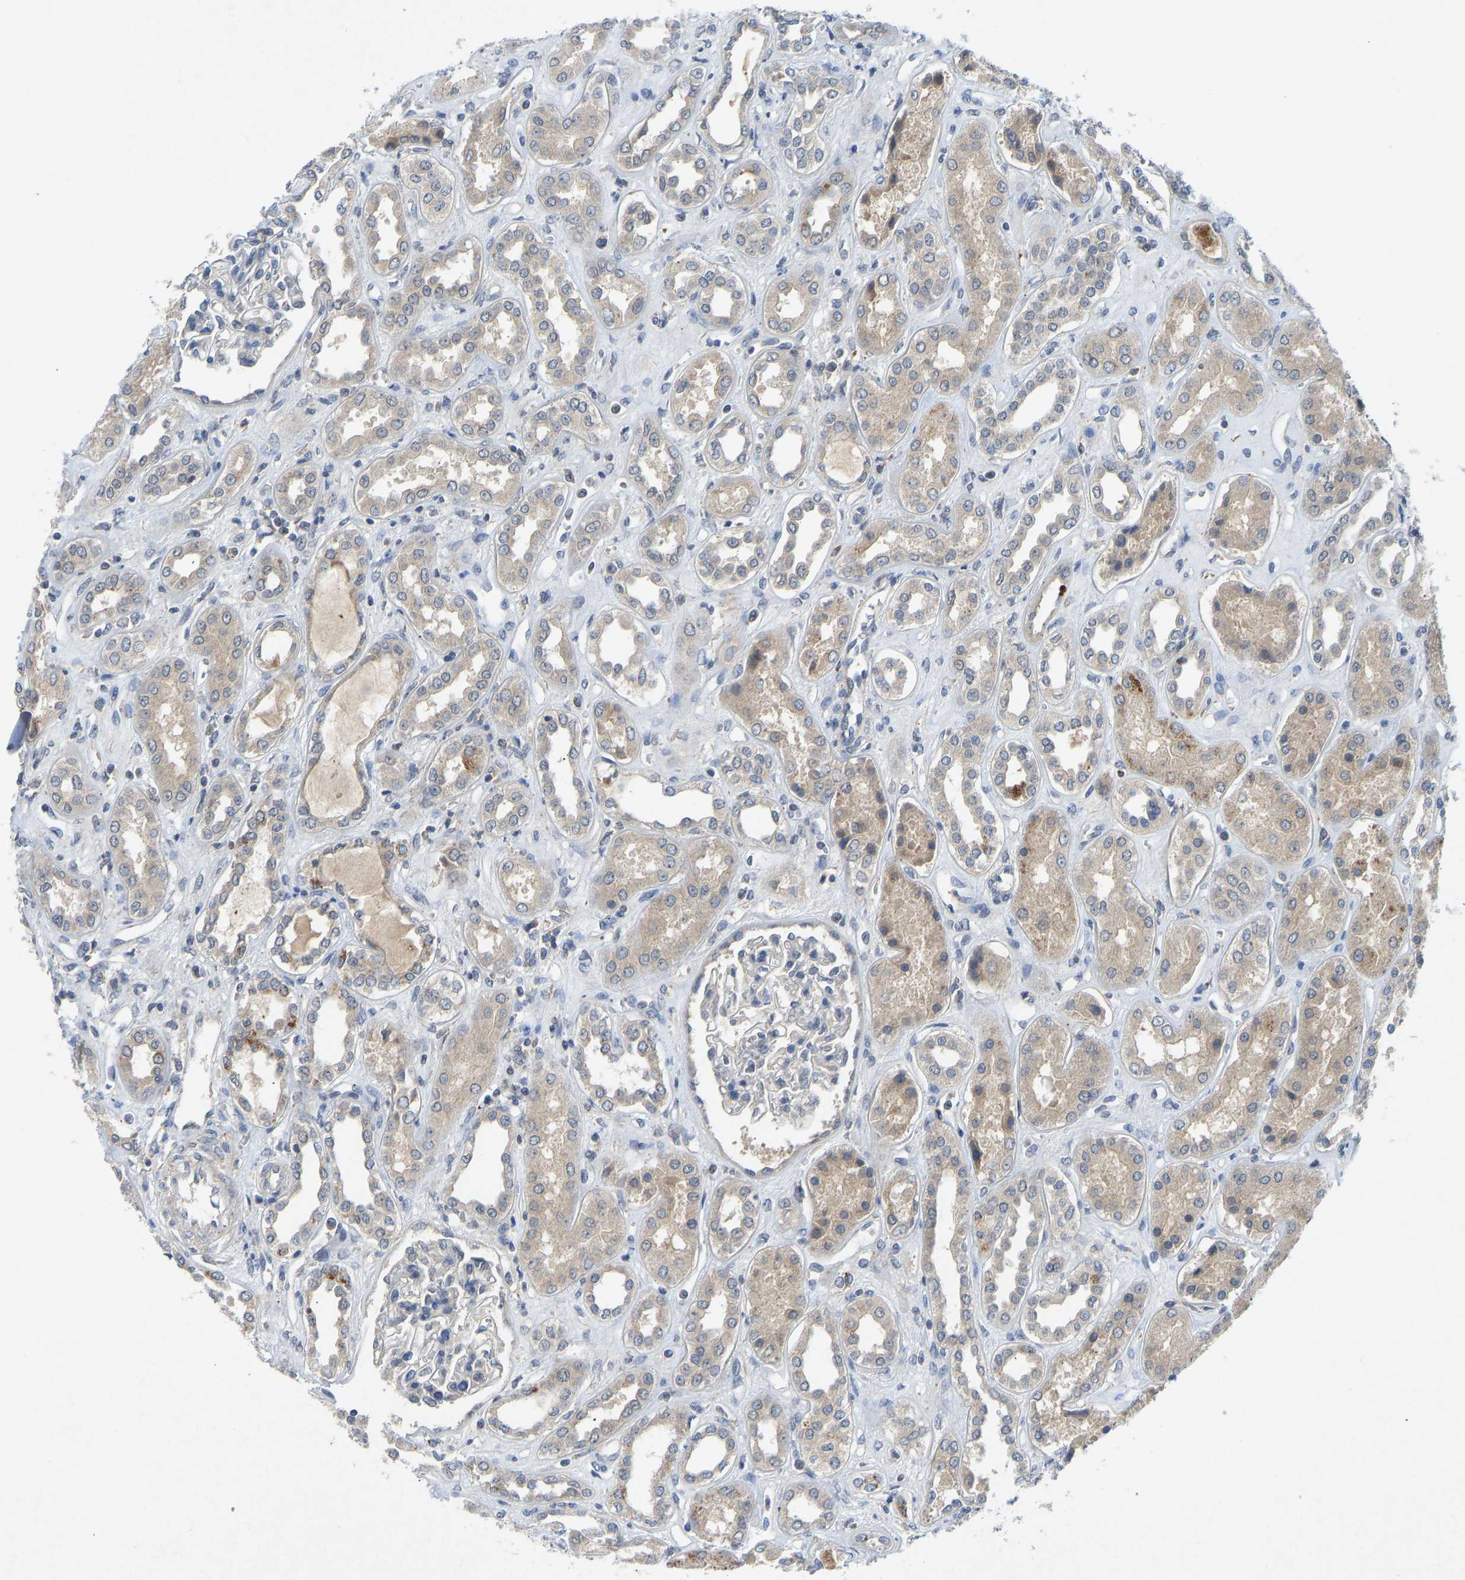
{"staining": {"intensity": "weak", "quantity": "<25%", "location": "cytoplasmic/membranous"}, "tissue": "kidney", "cell_type": "Cells in glomeruli", "image_type": "normal", "snomed": [{"axis": "morphology", "description": "Normal tissue, NOS"}, {"axis": "topography", "description": "Kidney"}], "caption": "DAB immunohistochemical staining of unremarkable kidney reveals no significant expression in cells in glomeruli. (Stains: DAB (3,3'-diaminobenzidine) IHC with hematoxylin counter stain, Microscopy: brightfield microscopy at high magnification).", "gene": "PDE7A", "patient": {"sex": "male", "age": 59}}